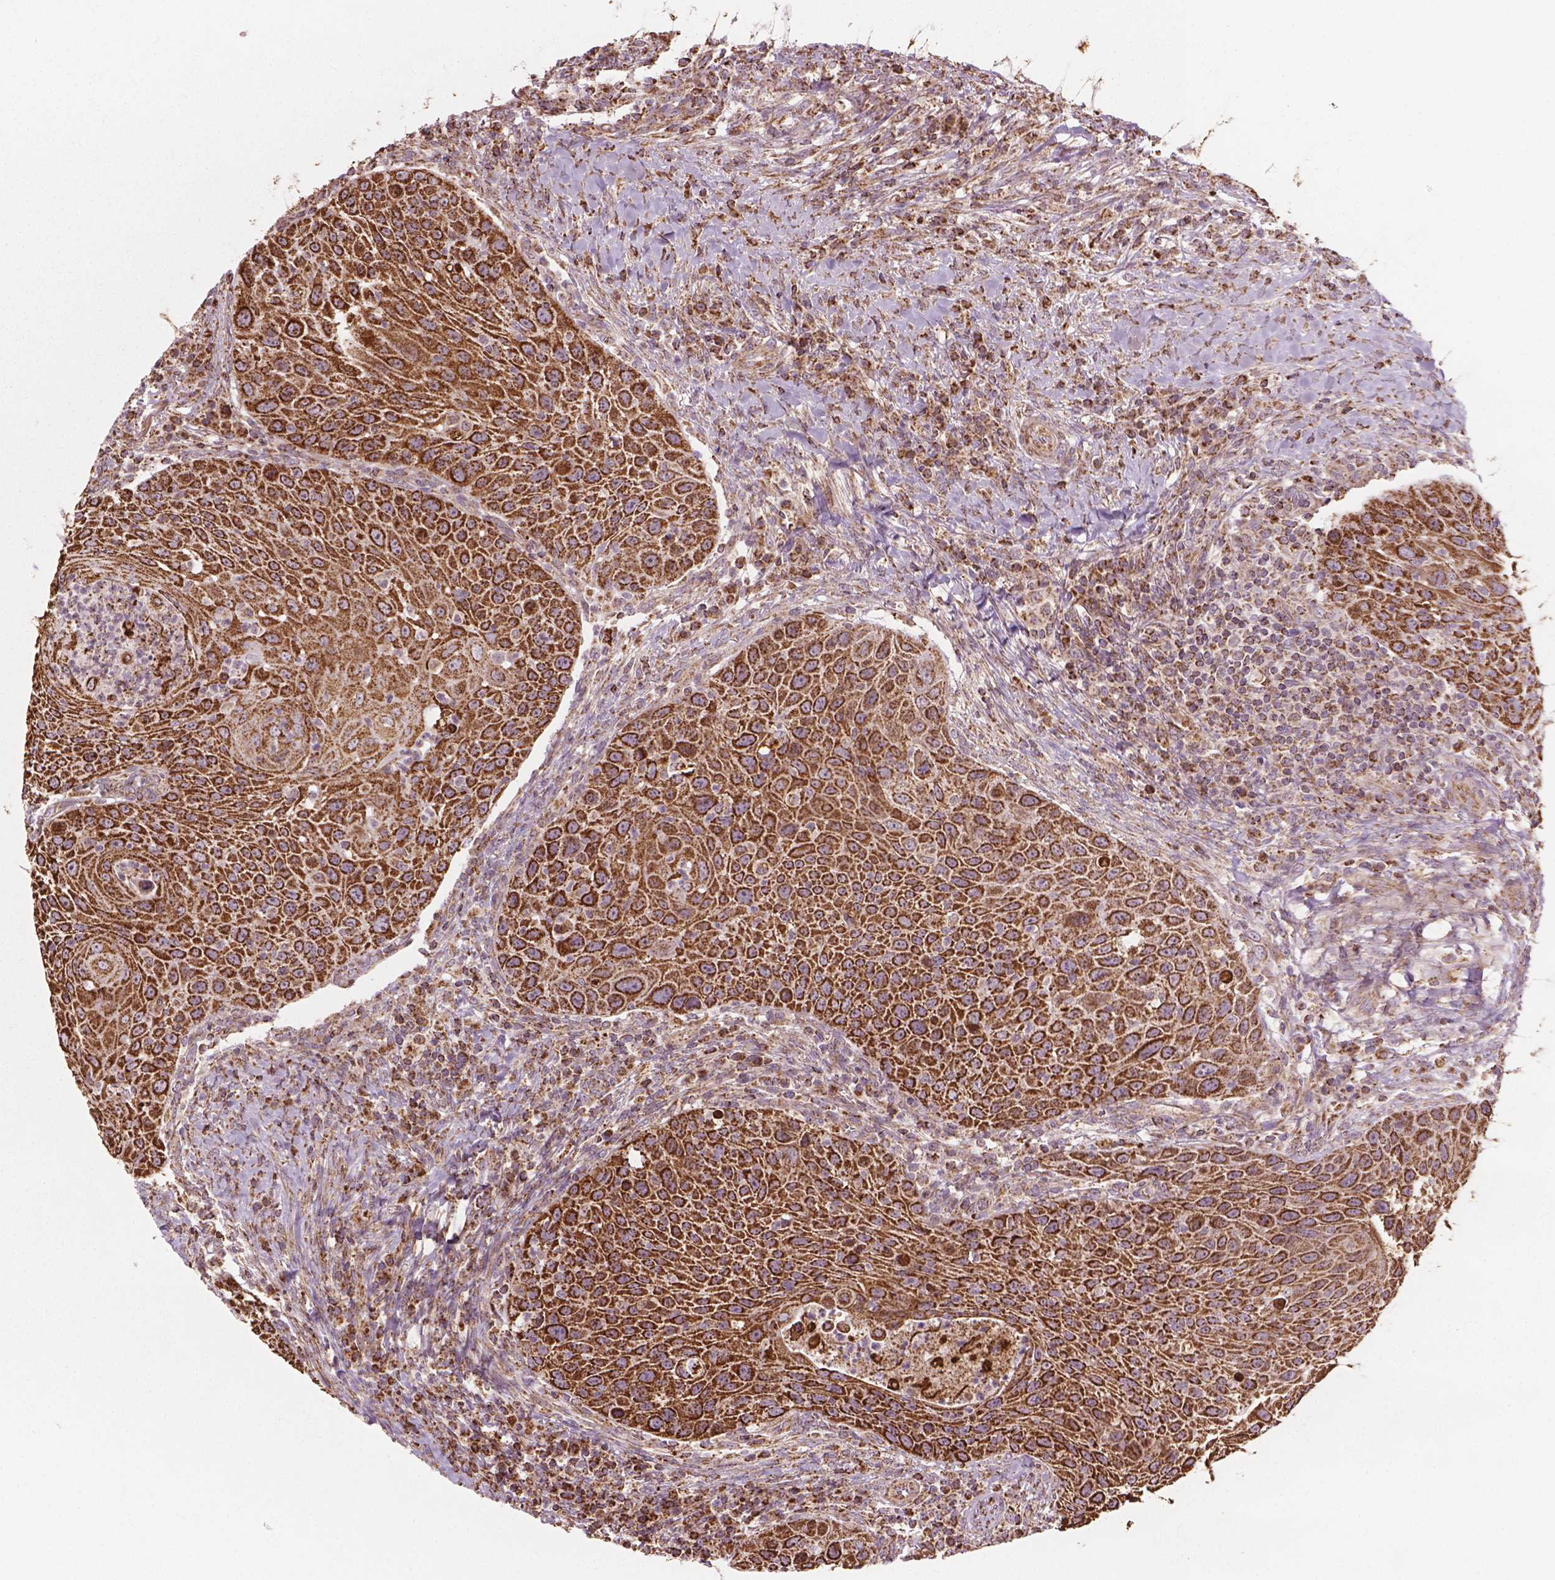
{"staining": {"intensity": "moderate", "quantity": ">75%", "location": "cytoplasmic/membranous"}, "tissue": "head and neck cancer", "cell_type": "Tumor cells", "image_type": "cancer", "snomed": [{"axis": "morphology", "description": "Squamous cell carcinoma, NOS"}, {"axis": "topography", "description": "Head-Neck"}], "caption": "Moderate cytoplasmic/membranous expression is seen in about >75% of tumor cells in squamous cell carcinoma (head and neck). The protein of interest is stained brown, and the nuclei are stained in blue (DAB (3,3'-diaminobenzidine) IHC with brightfield microscopy, high magnification).", "gene": "HS3ST3A1", "patient": {"sex": "male", "age": 69}}